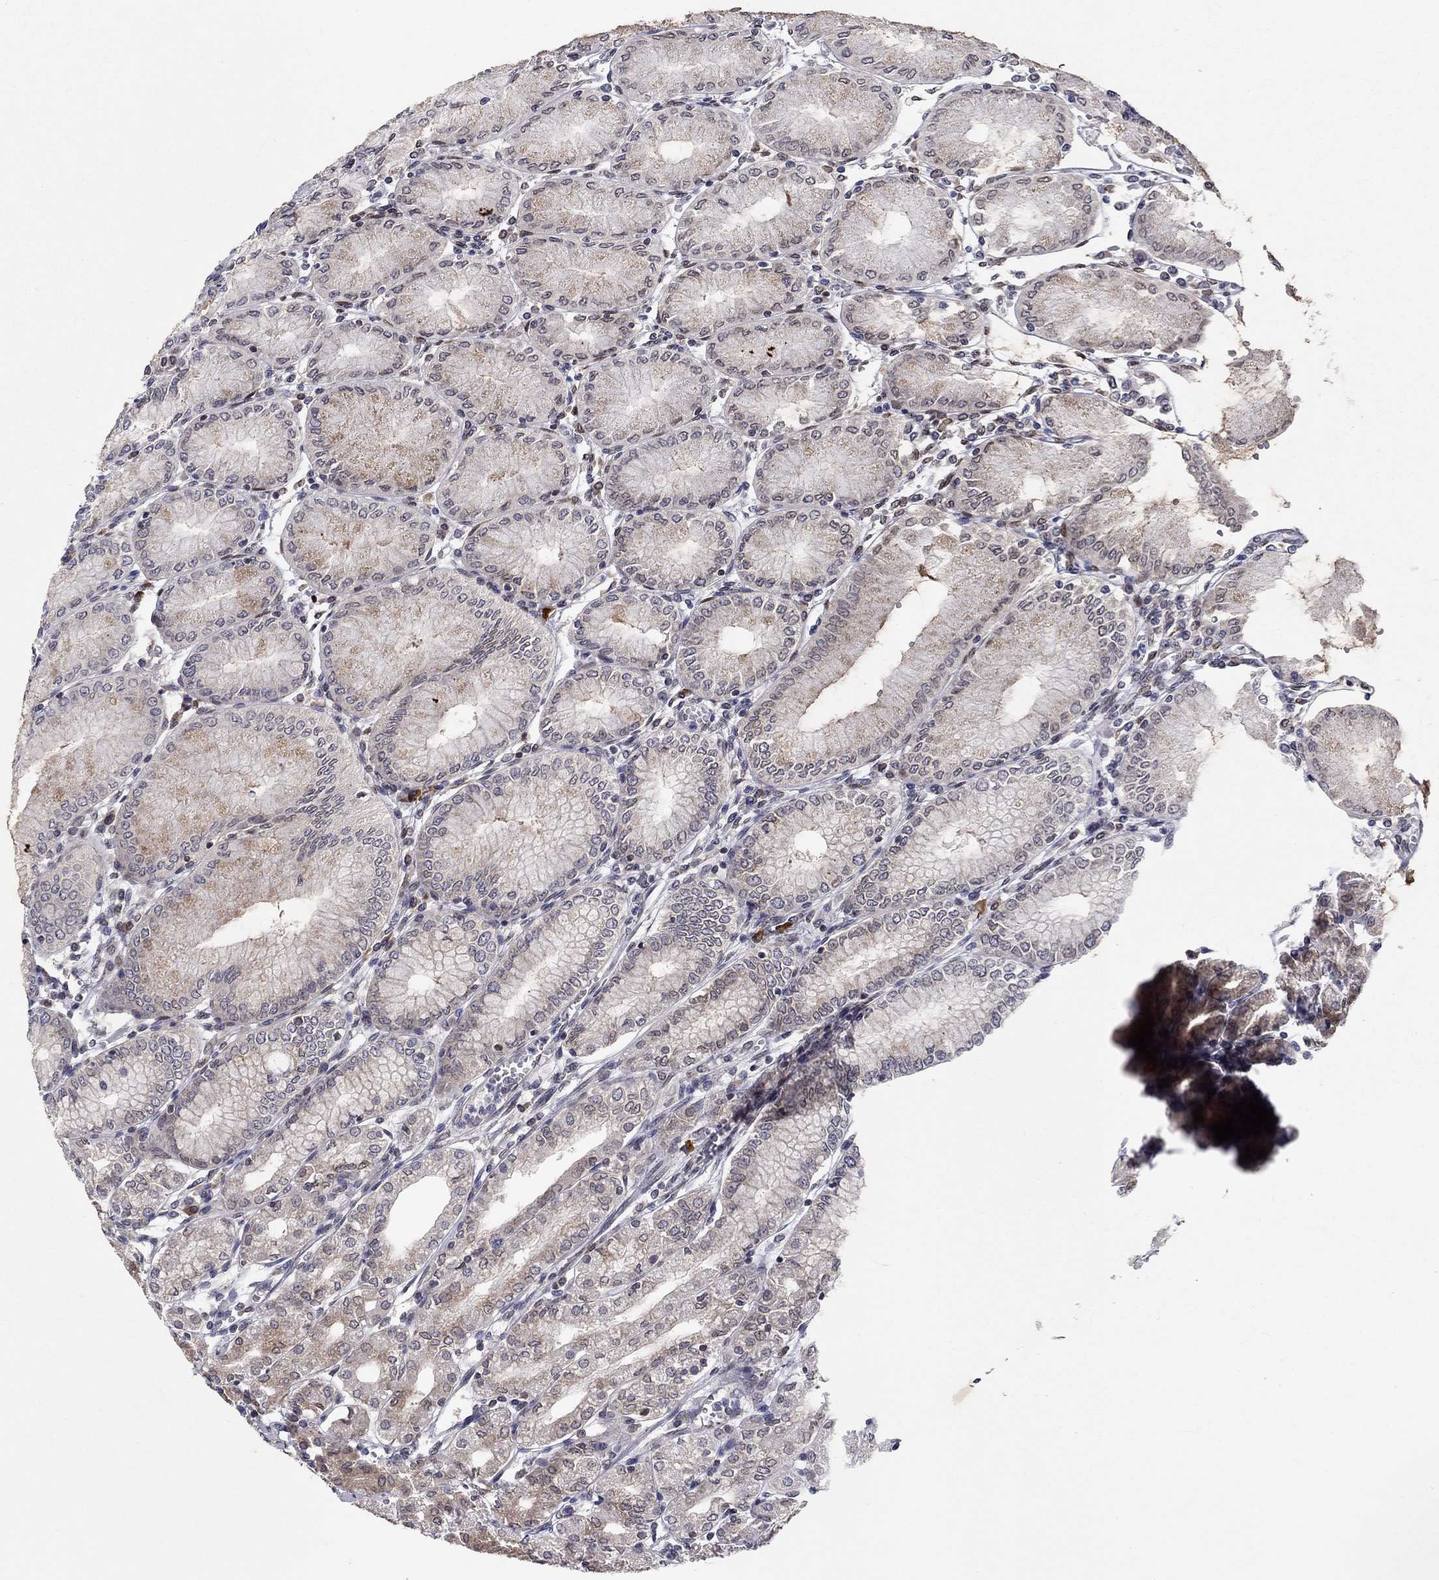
{"staining": {"intensity": "moderate", "quantity": "<25%", "location": "cytoplasmic/membranous"}, "tissue": "stomach", "cell_type": "Glandular cells", "image_type": "normal", "snomed": [{"axis": "morphology", "description": "Normal tissue, NOS"}, {"axis": "topography", "description": "Skeletal muscle"}, {"axis": "topography", "description": "Stomach"}], "caption": "Immunohistochemical staining of benign human stomach exhibits low levels of moderate cytoplasmic/membranous positivity in about <25% of glandular cells.", "gene": "CETN3", "patient": {"sex": "female", "age": 57}}